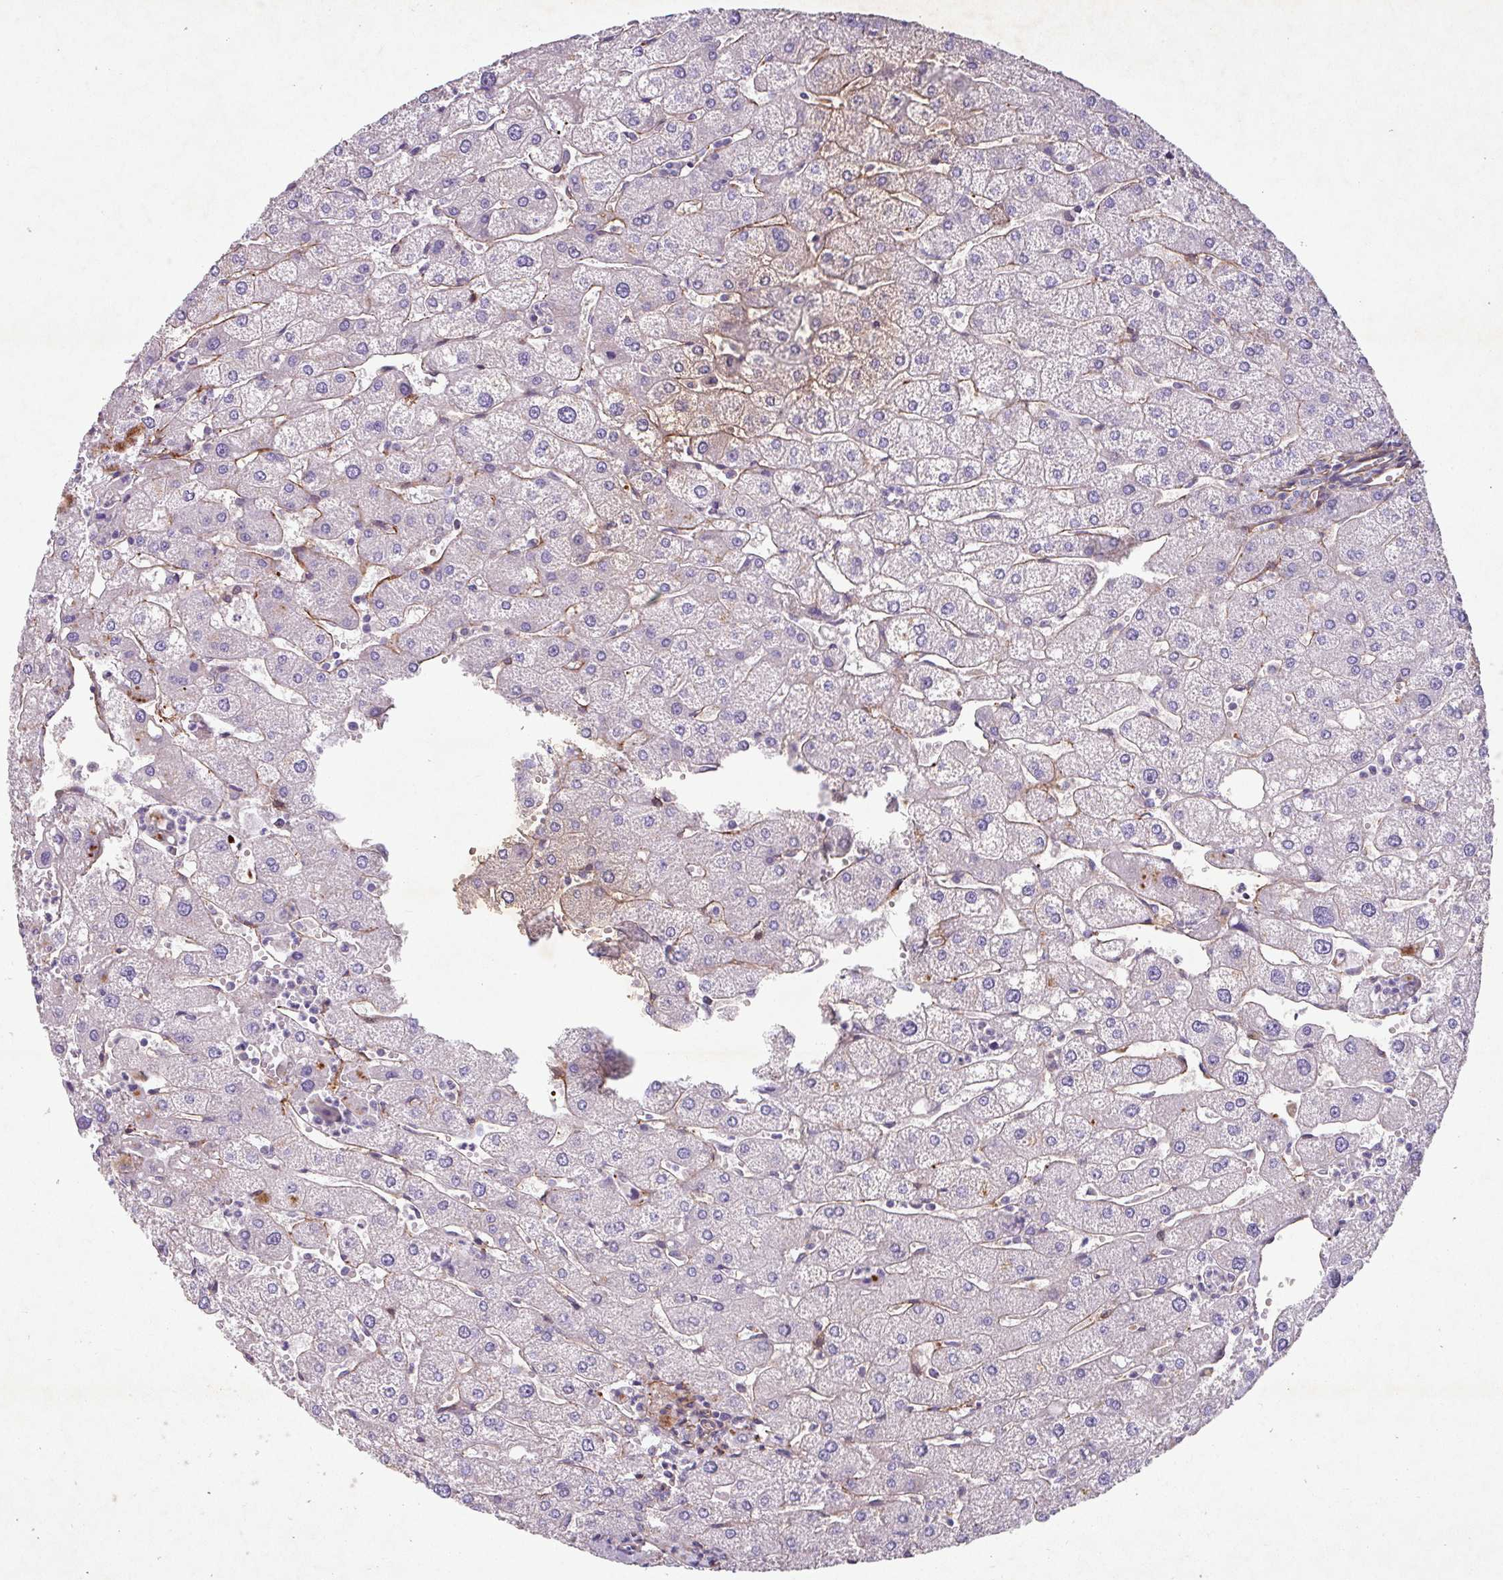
{"staining": {"intensity": "negative", "quantity": "none", "location": "none"}, "tissue": "liver", "cell_type": "Cholangiocytes", "image_type": "normal", "snomed": [{"axis": "morphology", "description": "Normal tissue, NOS"}, {"axis": "topography", "description": "Liver"}], "caption": "Immunohistochemical staining of normal liver demonstrates no significant staining in cholangiocytes.", "gene": "ATP2C2", "patient": {"sex": "male", "age": 67}}